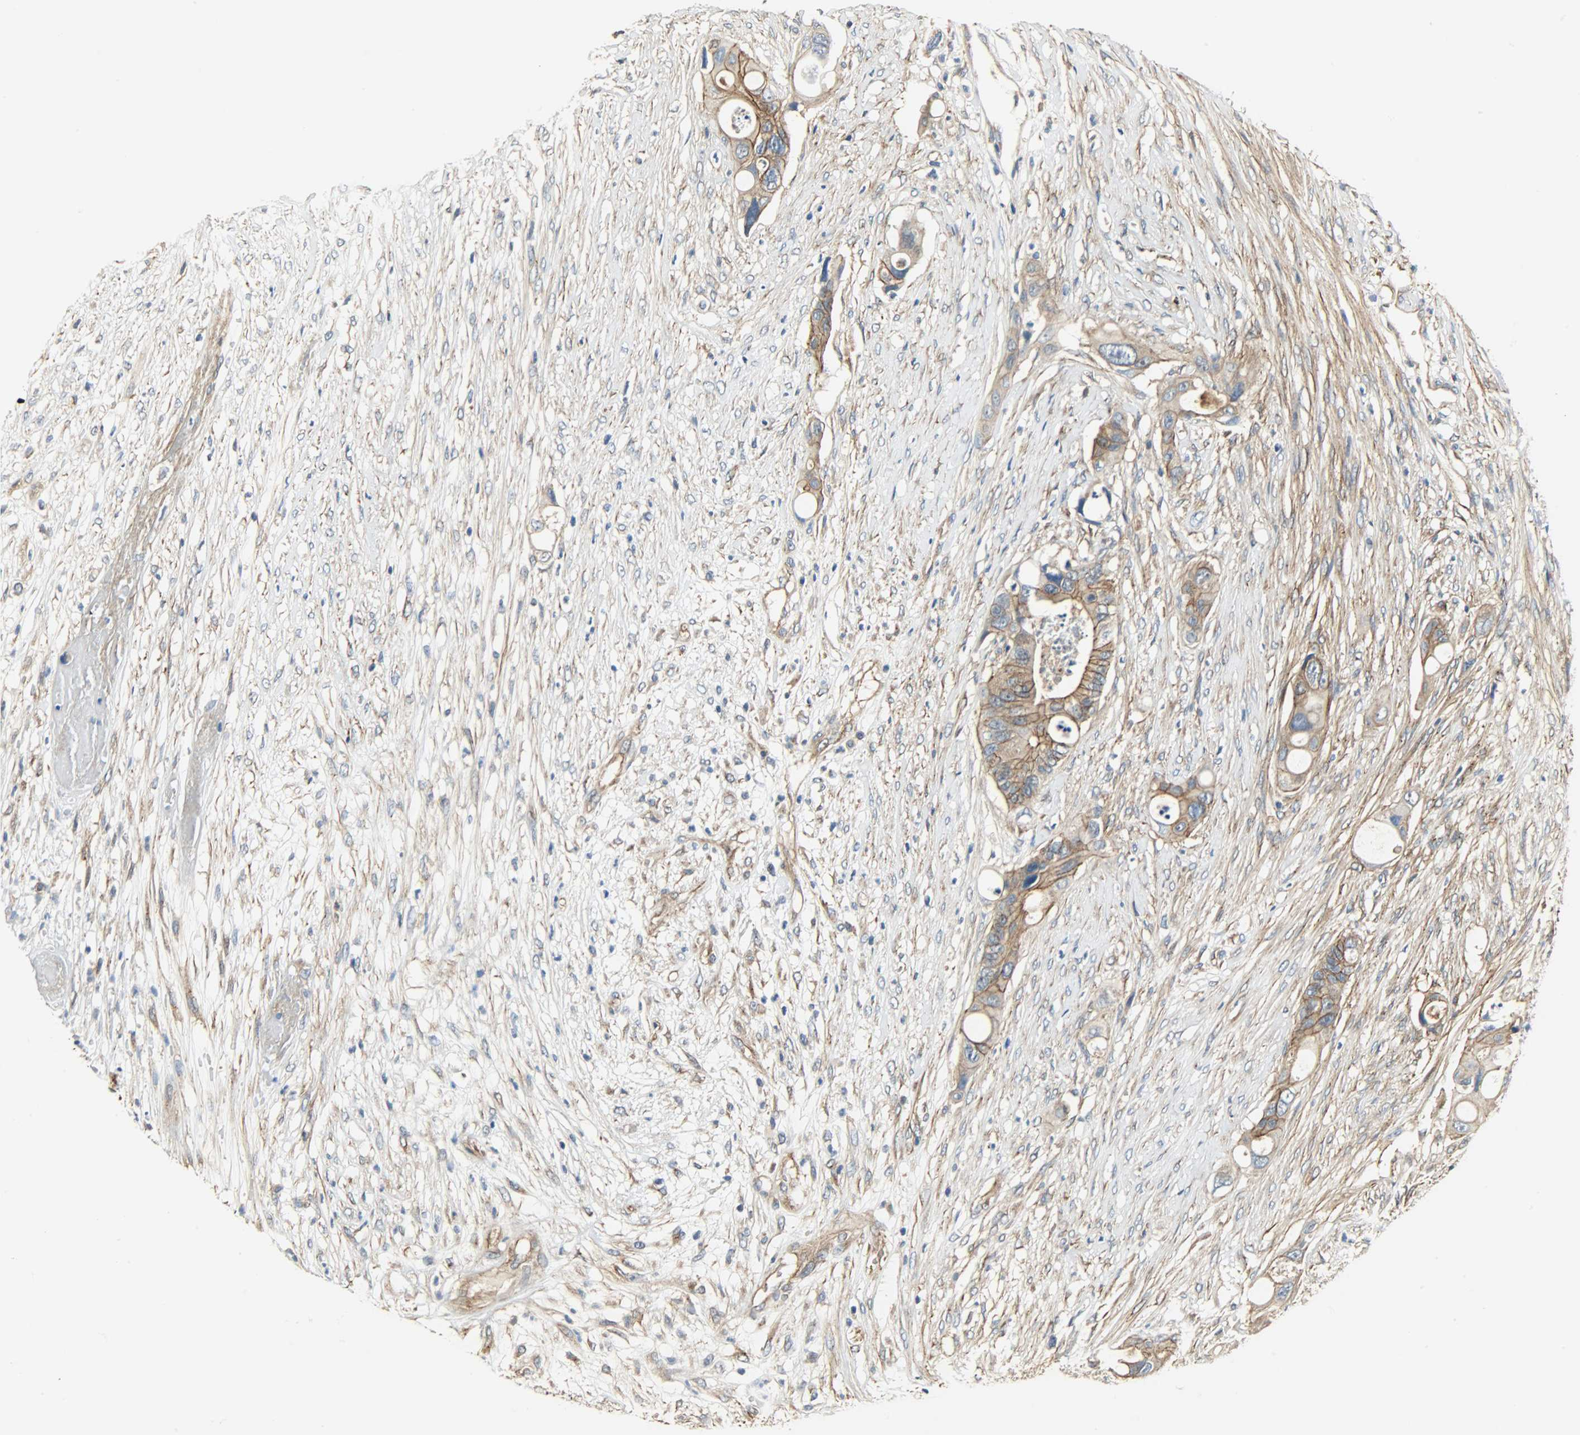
{"staining": {"intensity": "moderate", "quantity": ">75%", "location": "cytoplasmic/membranous"}, "tissue": "colorectal cancer", "cell_type": "Tumor cells", "image_type": "cancer", "snomed": [{"axis": "morphology", "description": "Adenocarcinoma, NOS"}, {"axis": "topography", "description": "Colon"}], "caption": "Immunohistochemistry of colorectal cancer (adenocarcinoma) demonstrates medium levels of moderate cytoplasmic/membranous expression in about >75% of tumor cells.", "gene": "KIAA1217", "patient": {"sex": "female", "age": 57}}